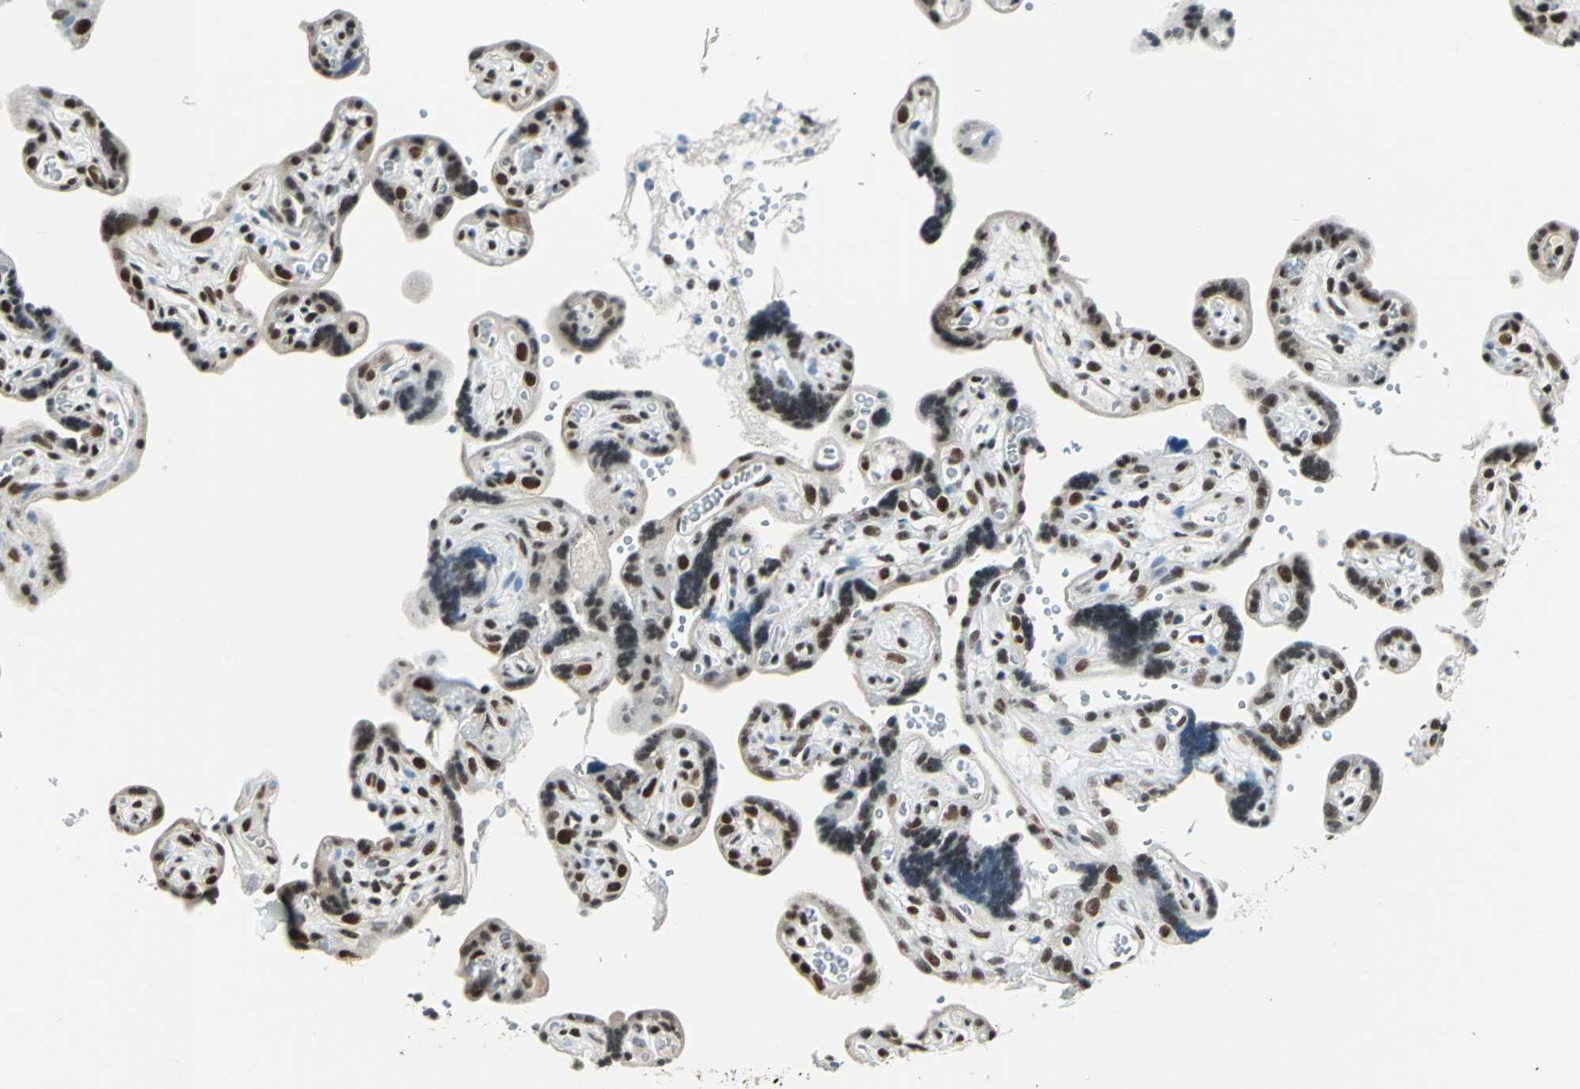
{"staining": {"intensity": "strong", "quantity": ">75%", "location": "nuclear"}, "tissue": "placenta", "cell_type": "Decidual cells", "image_type": "normal", "snomed": [{"axis": "morphology", "description": "Normal tissue, NOS"}, {"axis": "topography", "description": "Placenta"}], "caption": "Immunohistochemistry (IHC) histopathology image of benign placenta stained for a protein (brown), which shows high levels of strong nuclear positivity in approximately >75% of decidual cells.", "gene": "ADNP", "patient": {"sex": "female", "age": 30}}